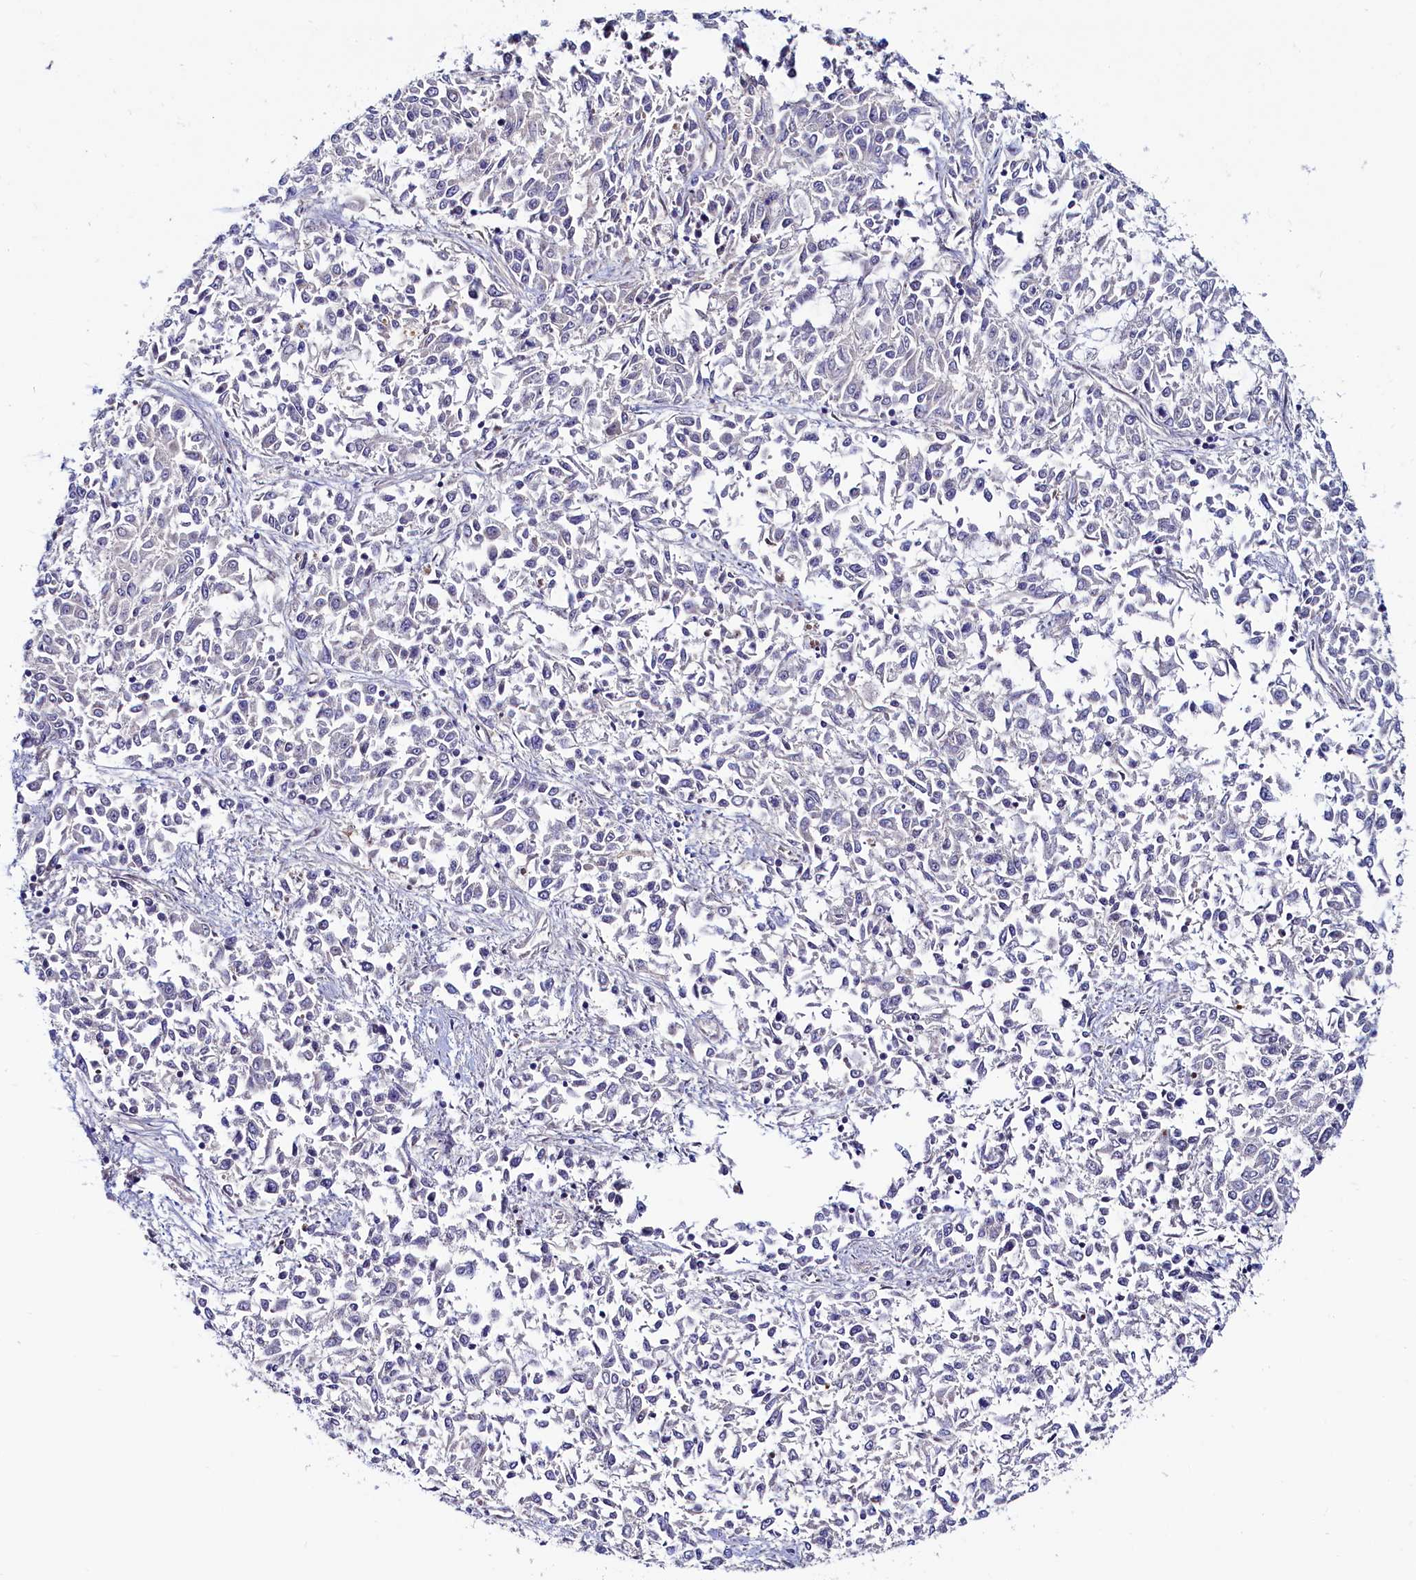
{"staining": {"intensity": "negative", "quantity": "none", "location": "none"}, "tissue": "endometrial cancer", "cell_type": "Tumor cells", "image_type": "cancer", "snomed": [{"axis": "morphology", "description": "Adenocarcinoma, NOS"}, {"axis": "topography", "description": "Endometrium"}], "caption": "Human endometrial cancer stained for a protein using immunohistochemistry shows no staining in tumor cells.", "gene": "ASTE1", "patient": {"sex": "female", "age": 50}}